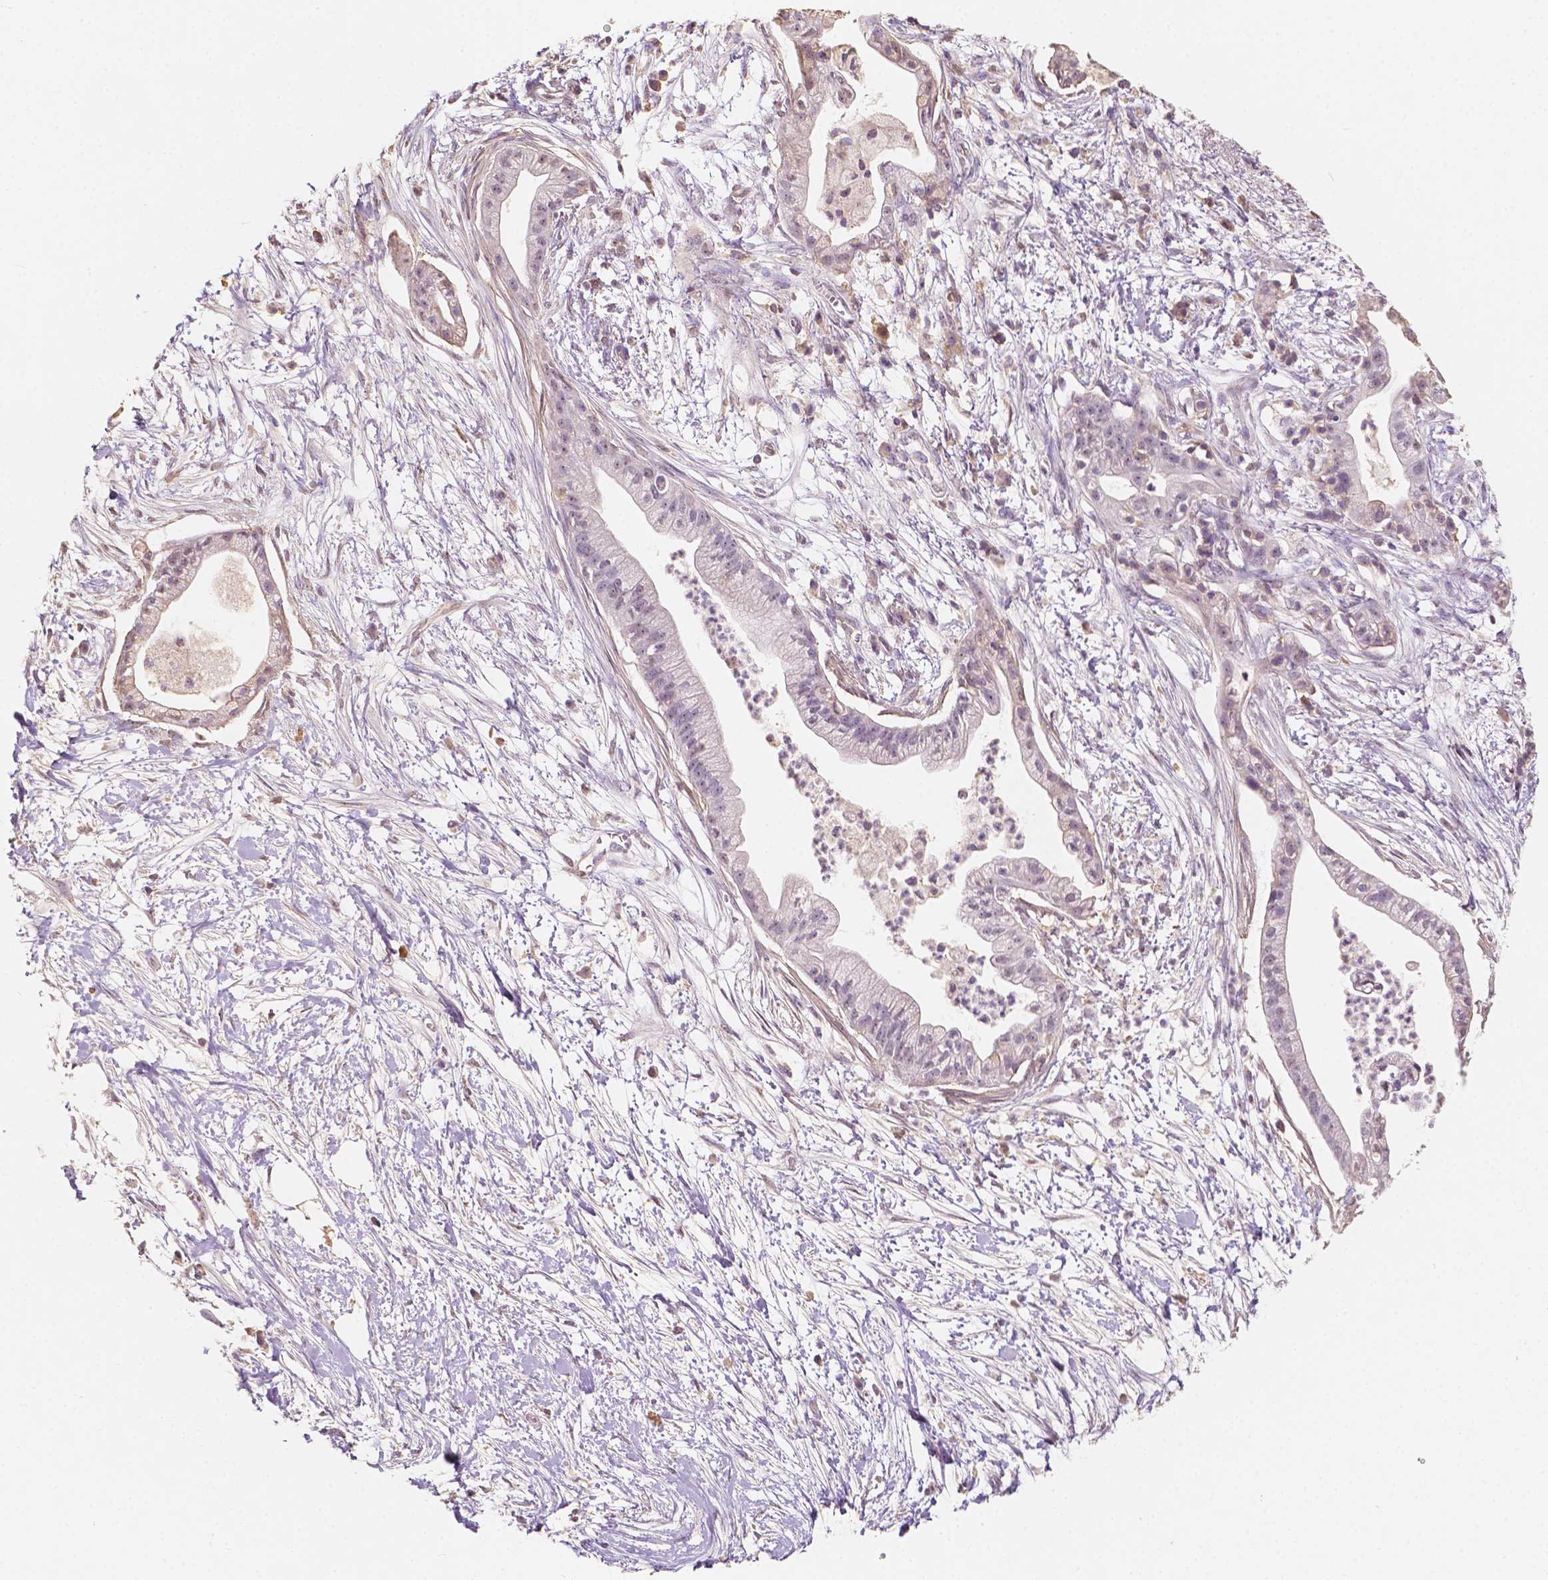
{"staining": {"intensity": "weak", "quantity": "<25%", "location": "nuclear"}, "tissue": "pancreatic cancer", "cell_type": "Tumor cells", "image_type": "cancer", "snomed": [{"axis": "morphology", "description": "Normal tissue, NOS"}, {"axis": "morphology", "description": "Adenocarcinoma, NOS"}, {"axis": "topography", "description": "Lymph node"}, {"axis": "topography", "description": "Pancreas"}], "caption": "IHC image of pancreatic cancer stained for a protein (brown), which reveals no expression in tumor cells. The staining is performed using DAB brown chromogen with nuclei counter-stained in using hematoxylin.", "gene": "SOX15", "patient": {"sex": "female", "age": 58}}